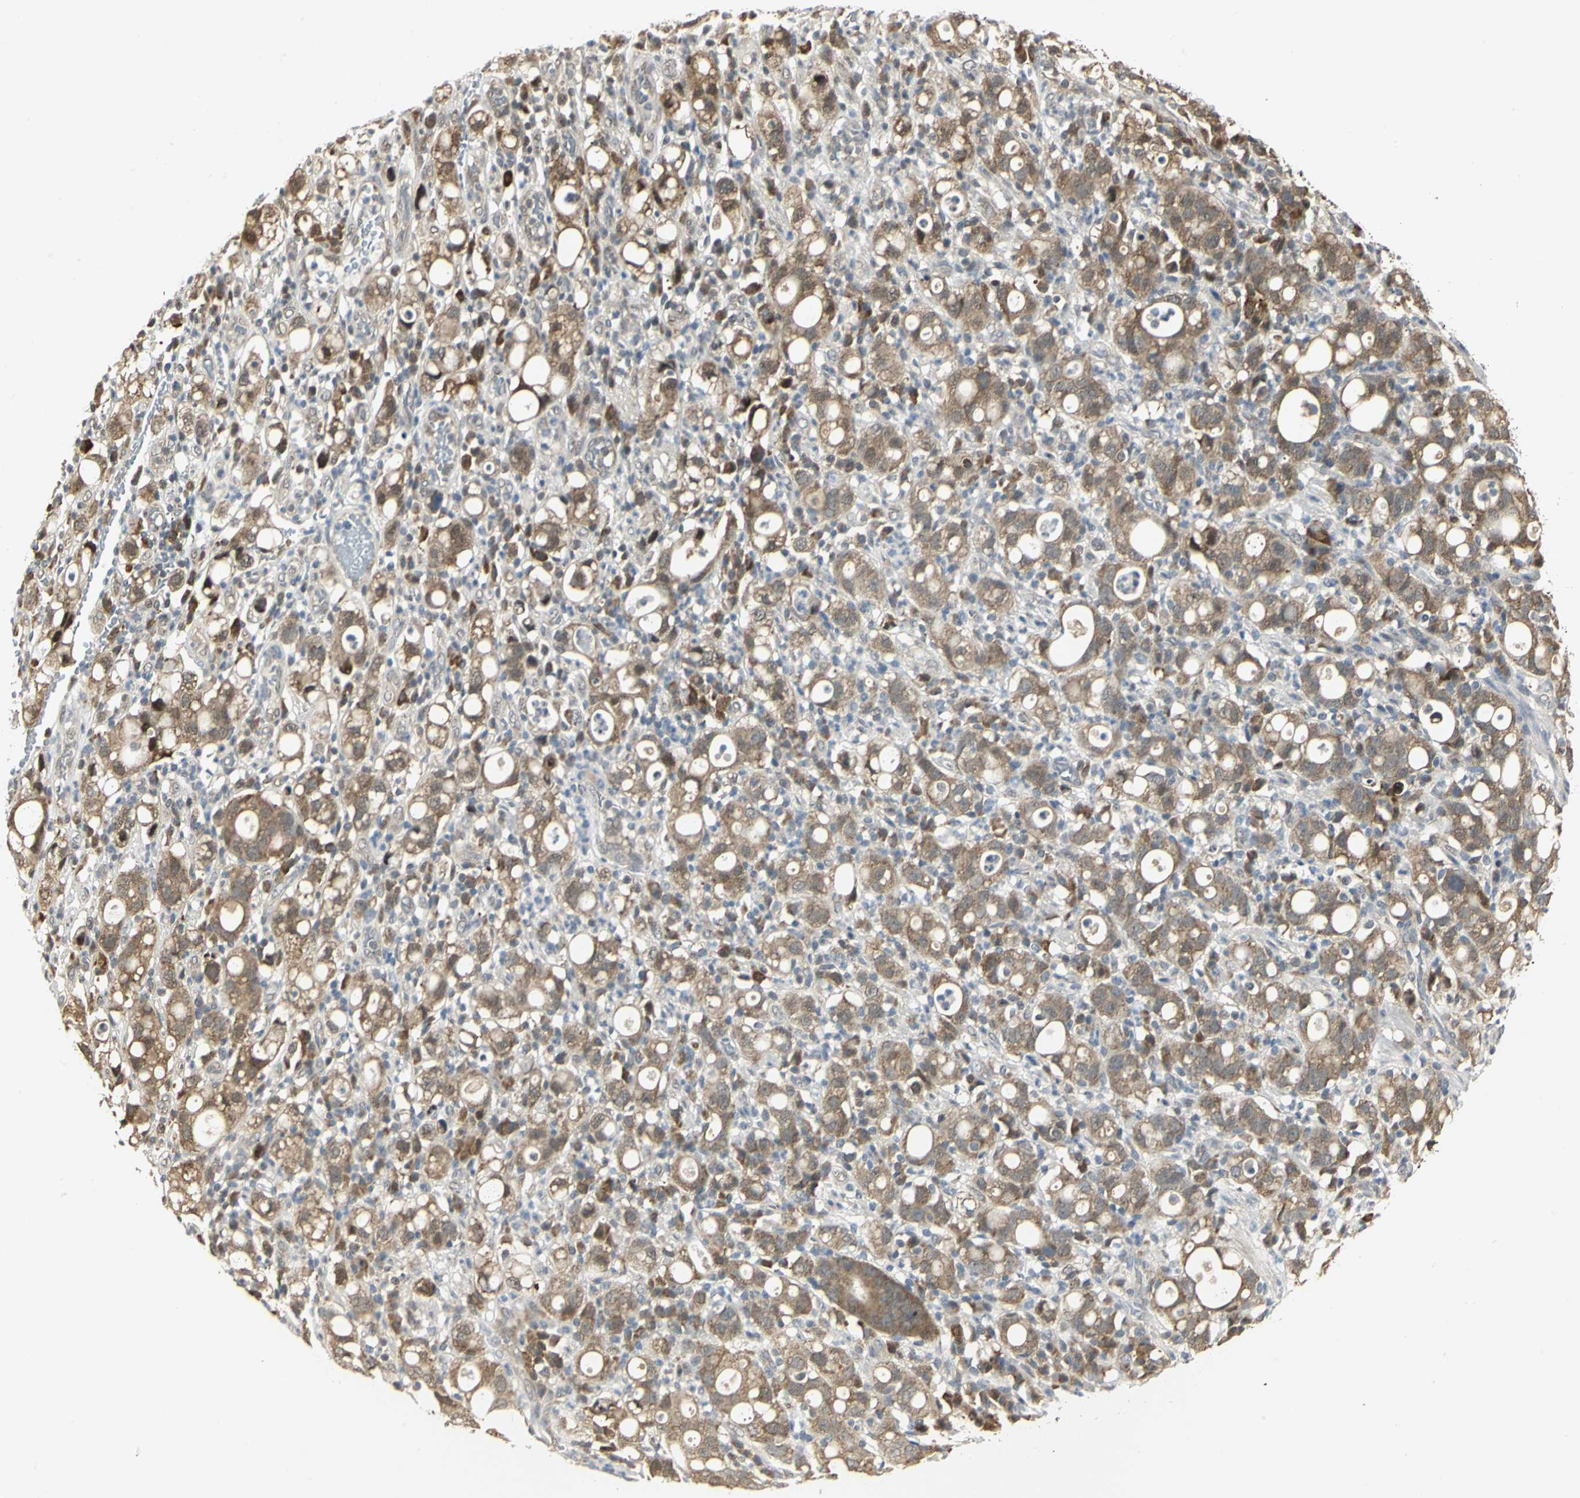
{"staining": {"intensity": "moderate", "quantity": ">75%", "location": "cytoplasmic/membranous"}, "tissue": "stomach cancer", "cell_type": "Tumor cells", "image_type": "cancer", "snomed": [{"axis": "morphology", "description": "Adenocarcinoma, NOS"}, {"axis": "topography", "description": "Stomach"}], "caption": "The histopathology image shows a brown stain indicating the presence of a protein in the cytoplasmic/membranous of tumor cells in stomach cancer.", "gene": "PSMC4", "patient": {"sex": "female", "age": 75}}